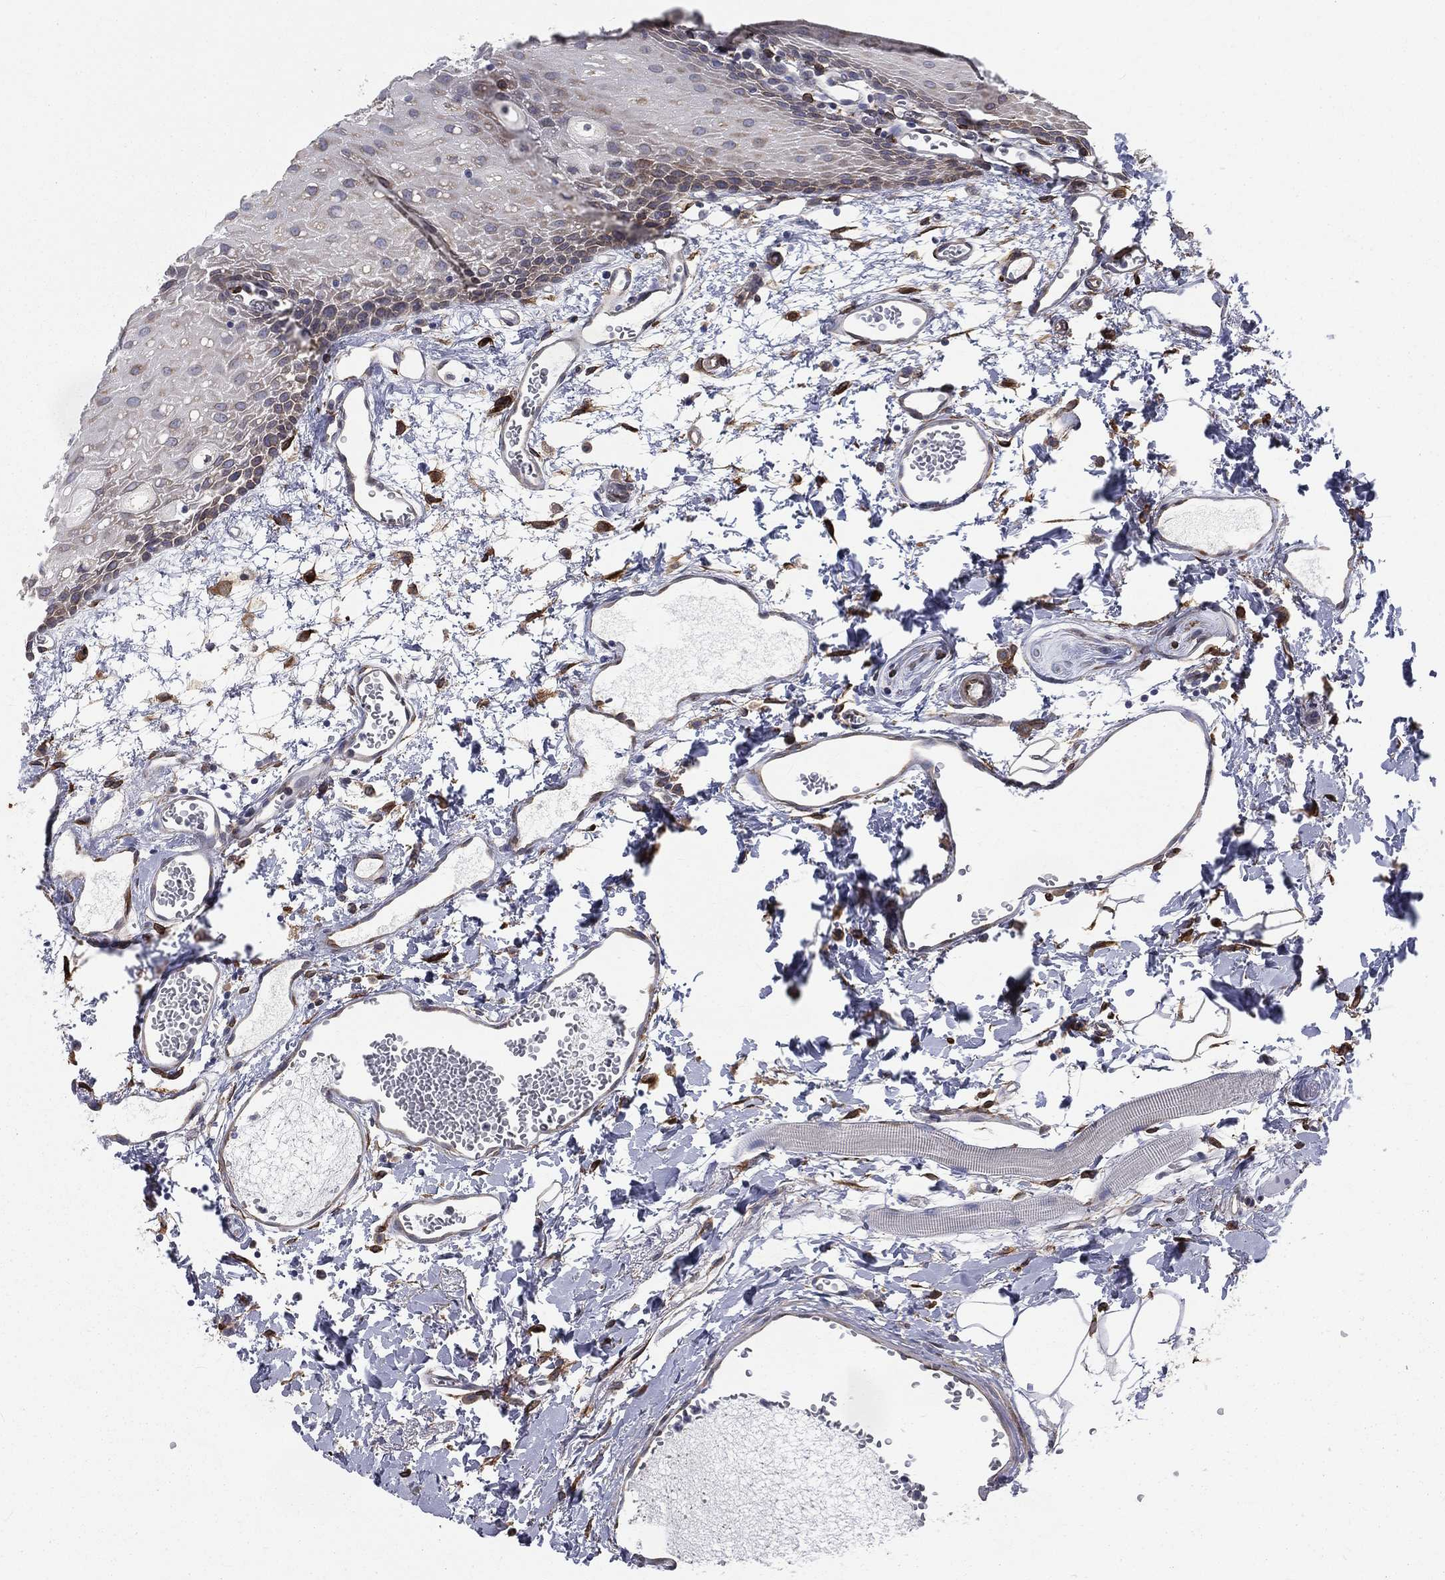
{"staining": {"intensity": "weak", "quantity": "<25%", "location": "cytoplasmic/membranous"}, "tissue": "oral mucosa", "cell_type": "Squamous epithelial cells", "image_type": "normal", "snomed": [{"axis": "morphology", "description": "Normal tissue, NOS"}, {"axis": "morphology", "description": "Squamous cell carcinoma, NOS"}, {"axis": "topography", "description": "Oral tissue"}, {"axis": "topography", "description": "Head-Neck"}], "caption": "High power microscopy photomicrograph of an immunohistochemistry micrograph of unremarkable oral mucosa, revealing no significant staining in squamous epithelial cells.", "gene": "PGRMC1", "patient": {"sex": "female", "age": 70}}